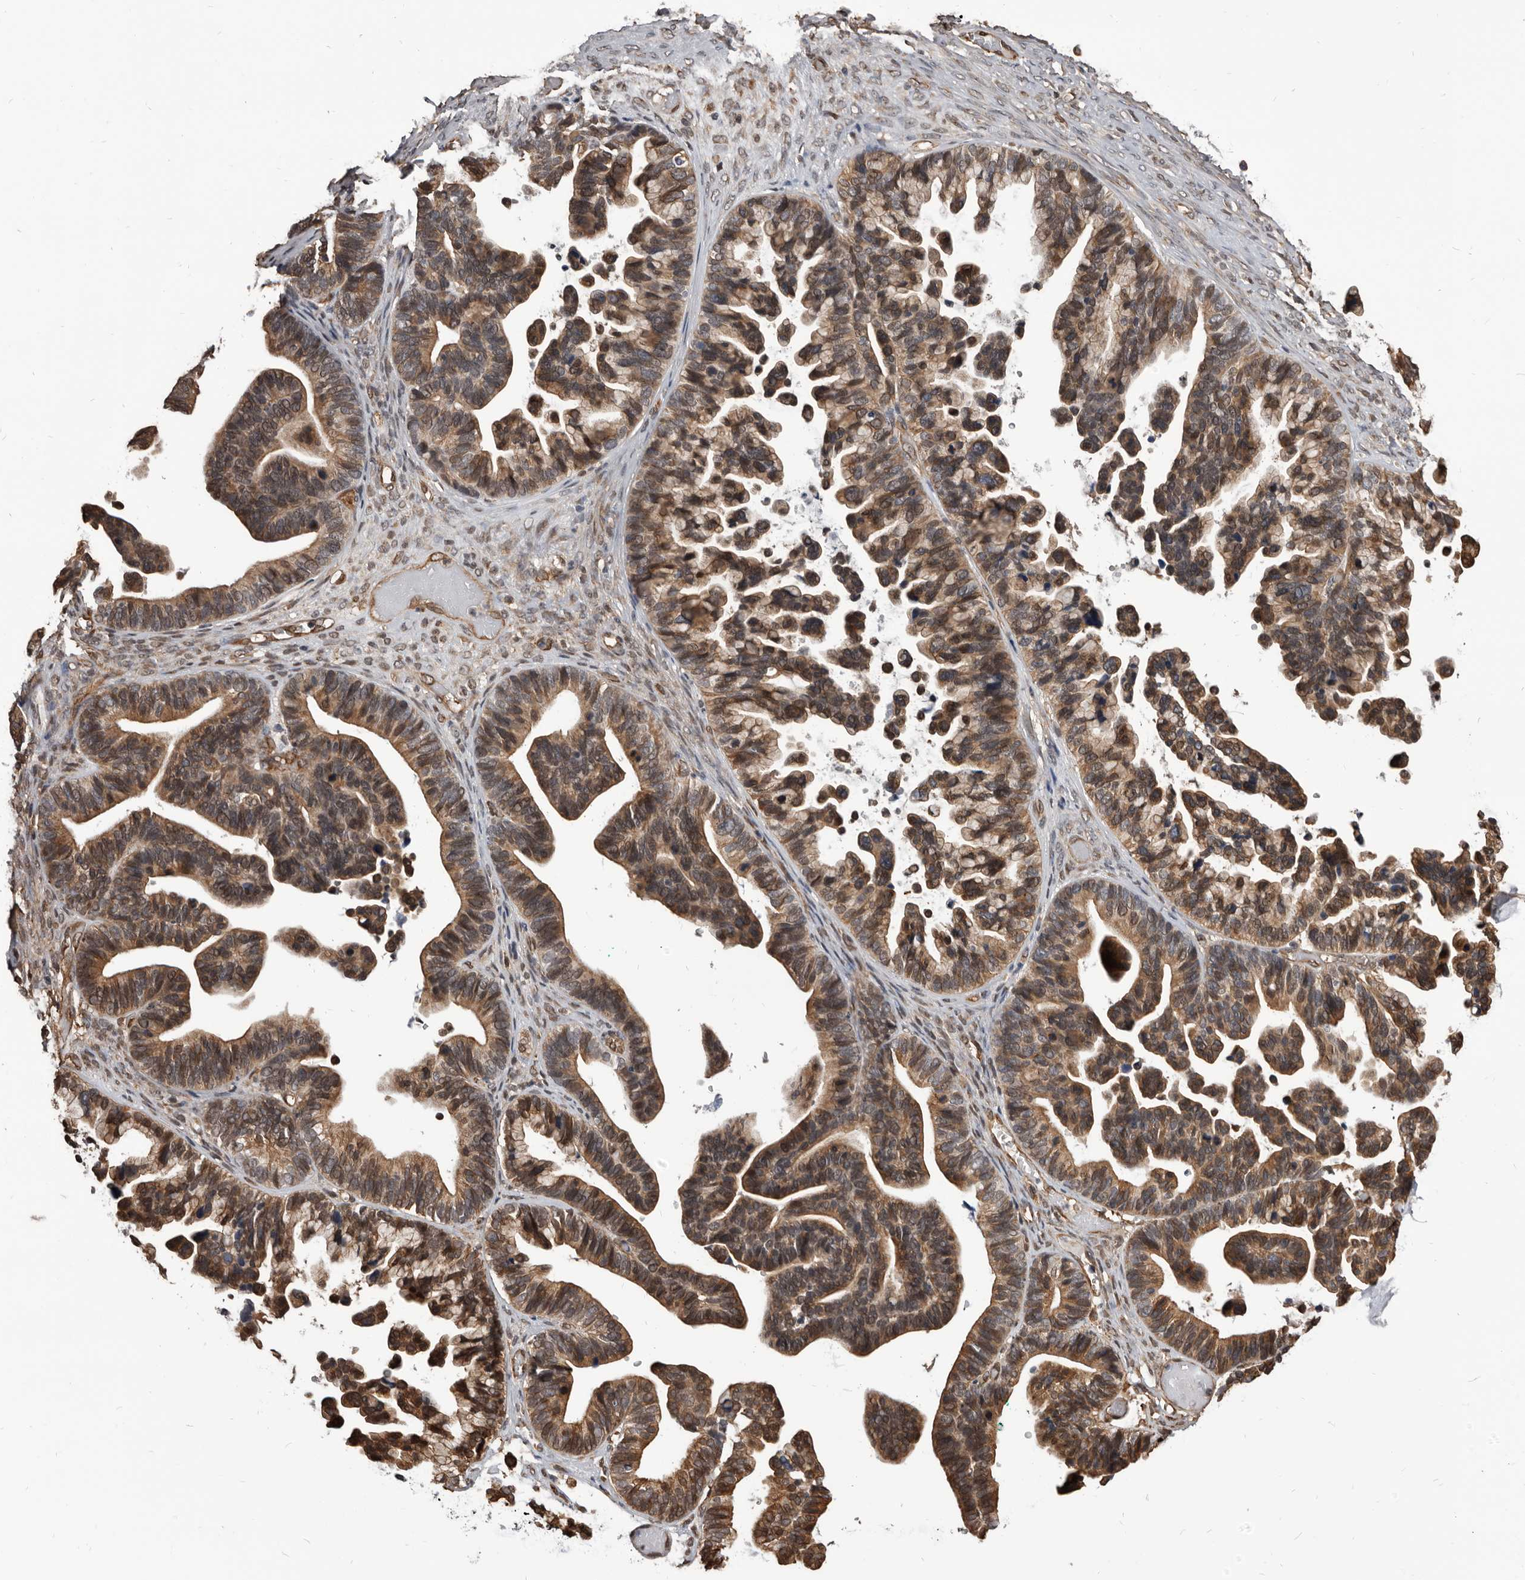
{"staining": {"intensity": "moderate", "quantity": ">75%", "location": "cytoplasmic/membranous"}, "tissue": "ovarian cancer", "cell_type": "Tumor cells", "image_type": "cancer", "snomed": [{"axis": "morphology", "description": "Cystadenocarcinoma, serous, NOS"}, {"axis": "topography", "description": "Ovary"}], "caption": "IHC (DAB (3,3'-diaminobenzidine)) staining of human ovarian serous cystadenocarcinoma shows moderate cytoplasmic/membranous protein positivity in approximately >75% of tumor cells.", "gene": "ADAMTS20", "patient": {"sex": "female", "age": 56}}